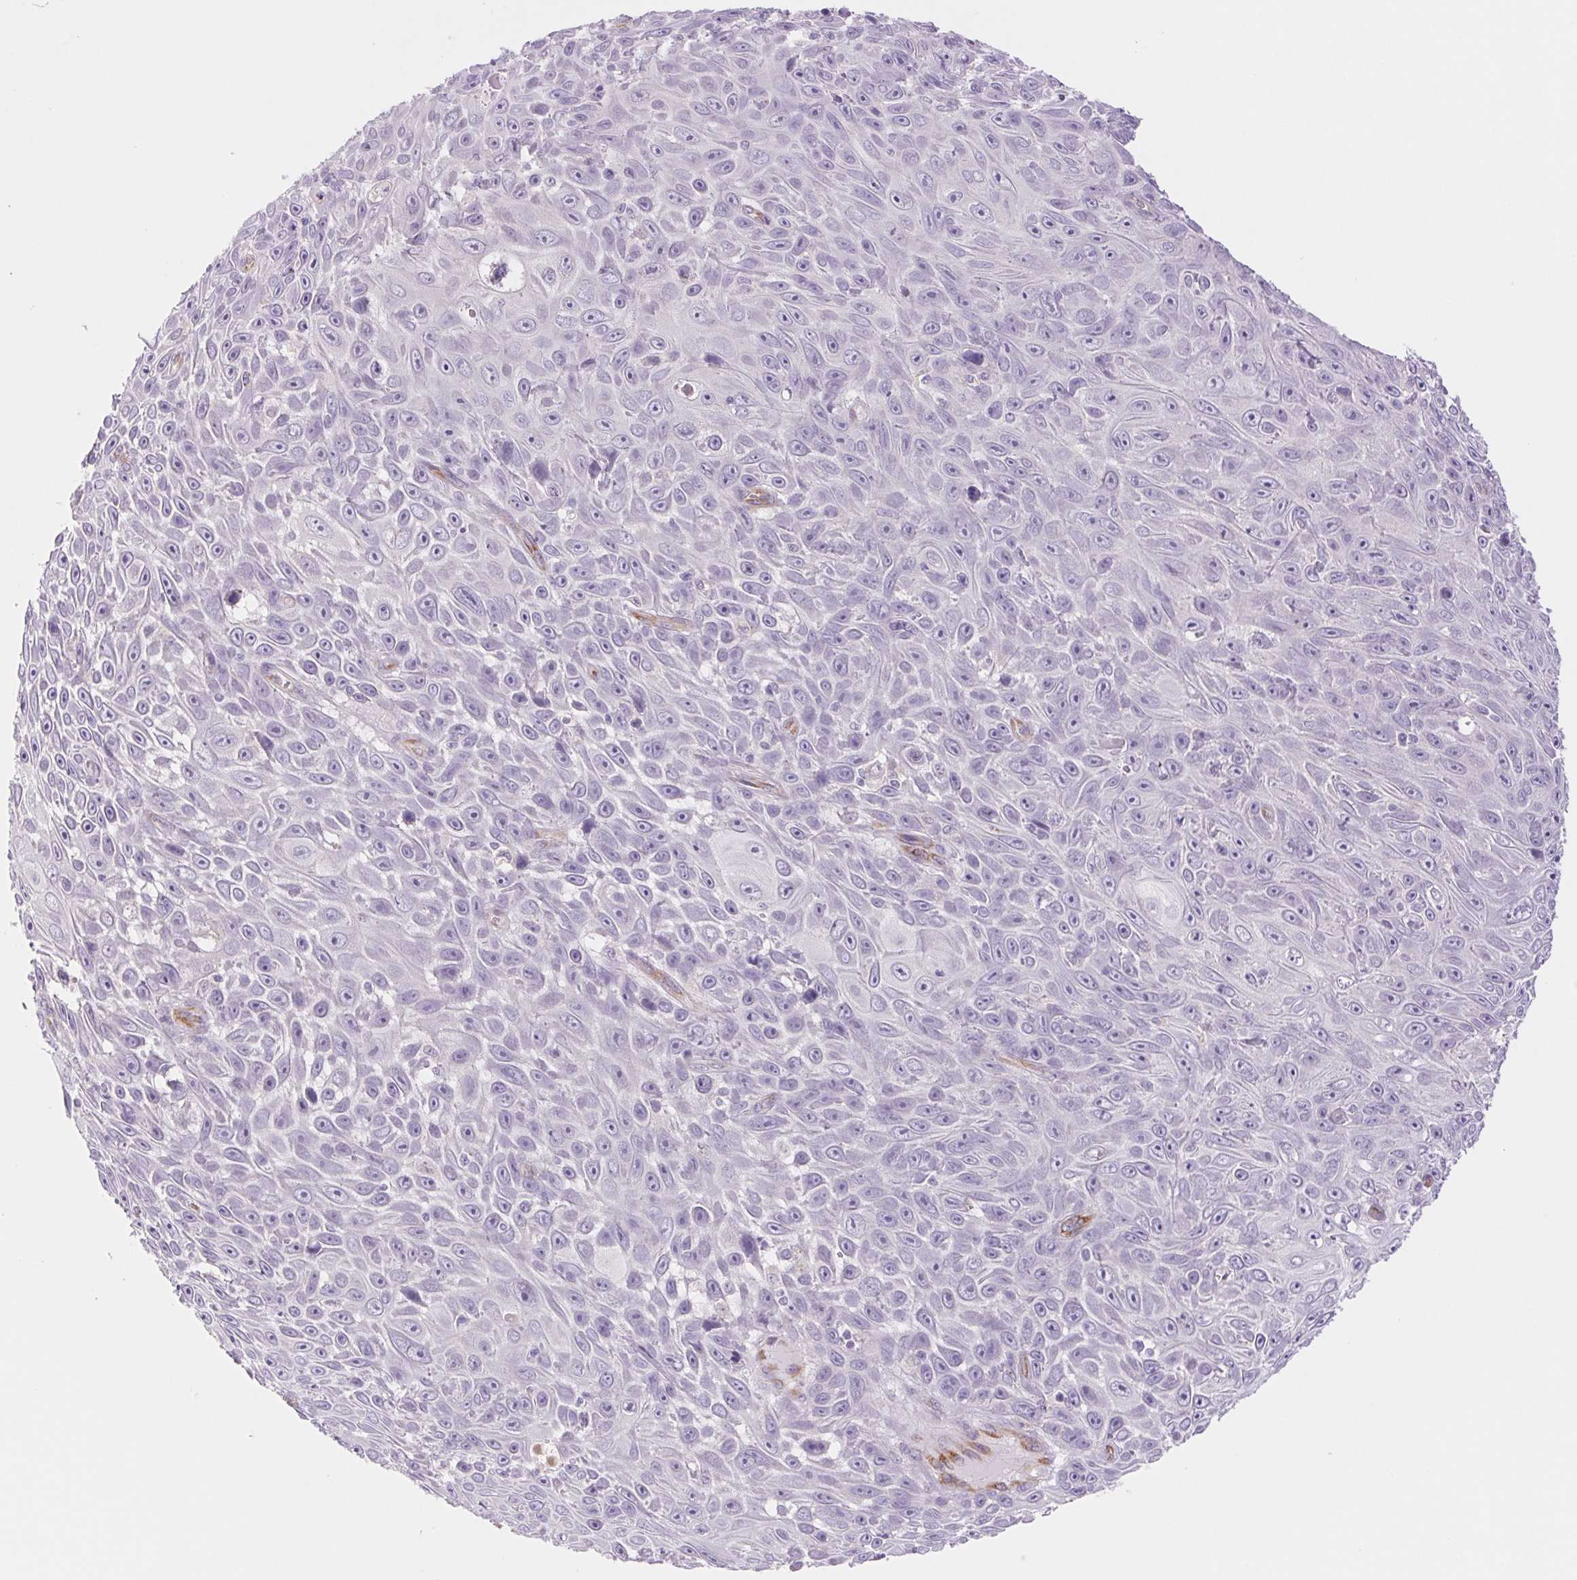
{"staining": {"intensity": "negative", "quantity": "none", "location": "none"}, "tissue": "skin cancer", "cell_type": "Tumor cells", "image_type": "cancer", "snomed": [{"axis": "morphology", "description": "Squamous cell carcinoma, NOS"}, {"axis": "topography", "description": "Skin"}], "caption": "Squamous cell carcinoma (skin) was stained to show a protein in brown. There is no significant staining in tumor cells. (Immunohistochemistry, brightfield microscopy, high magnification).", "gene": "IGFL3", "patient": {"sex": "male", "age": 82}}